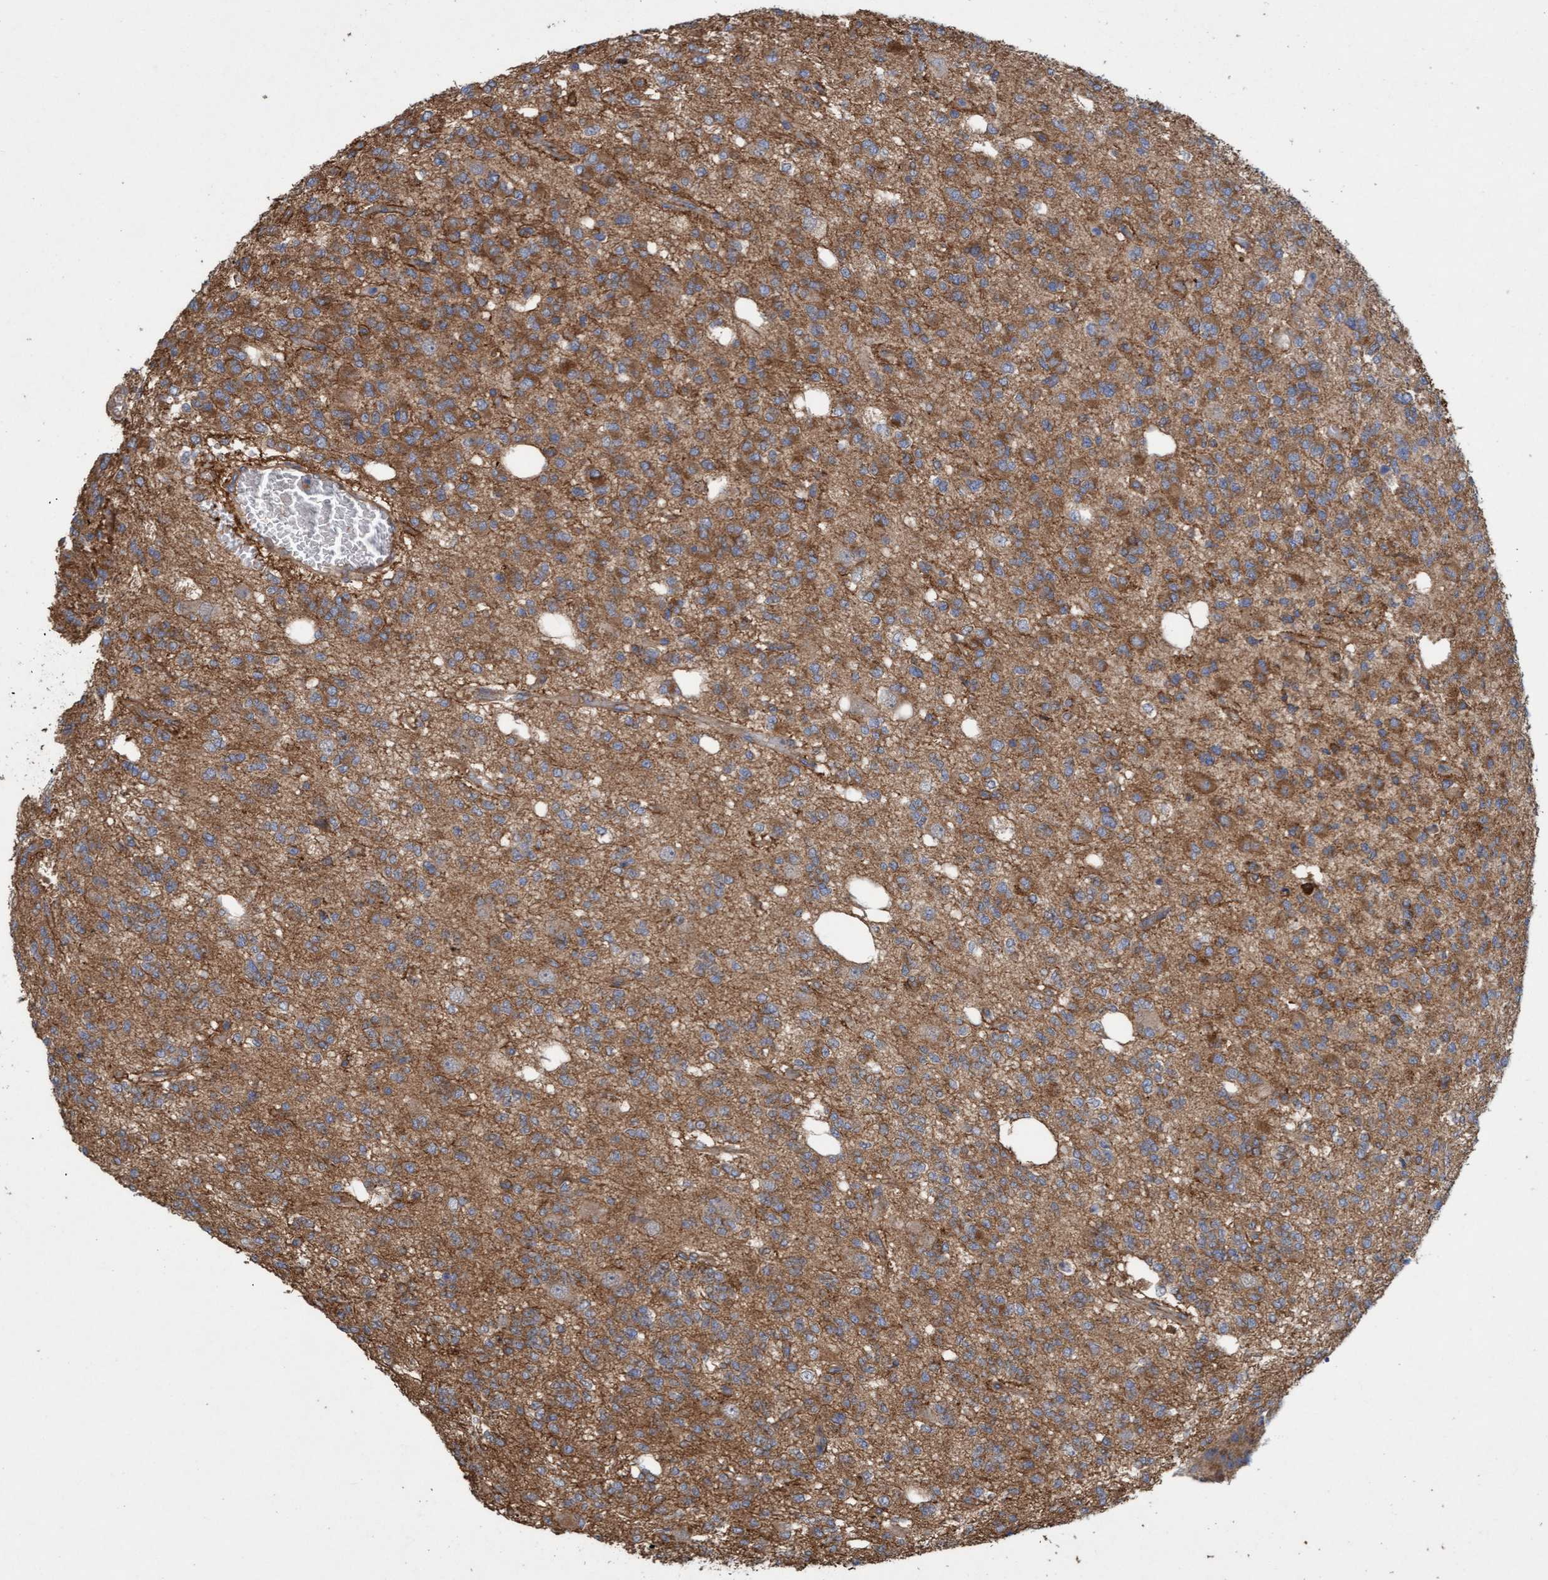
{"staining": {"intensity": "moderate", "quantity": ">75%", "location": "cytoplasmic/membranous"}, "tissue": "glioma", "cell_type": "Tumor cells", "image_type": "cancer", "snomed": [{"axis": "morphology", "description": "Glioma, malignant, Low grade"}, {"axis": "topography", "description": "Brain"}], "caption": "Moderate cytoplasmic/membranous protein staining is appreciated in about >75% of tumor cells in glioma.", "gene": "DDHD2", "patient": {"sex": "male", "age": 38}}